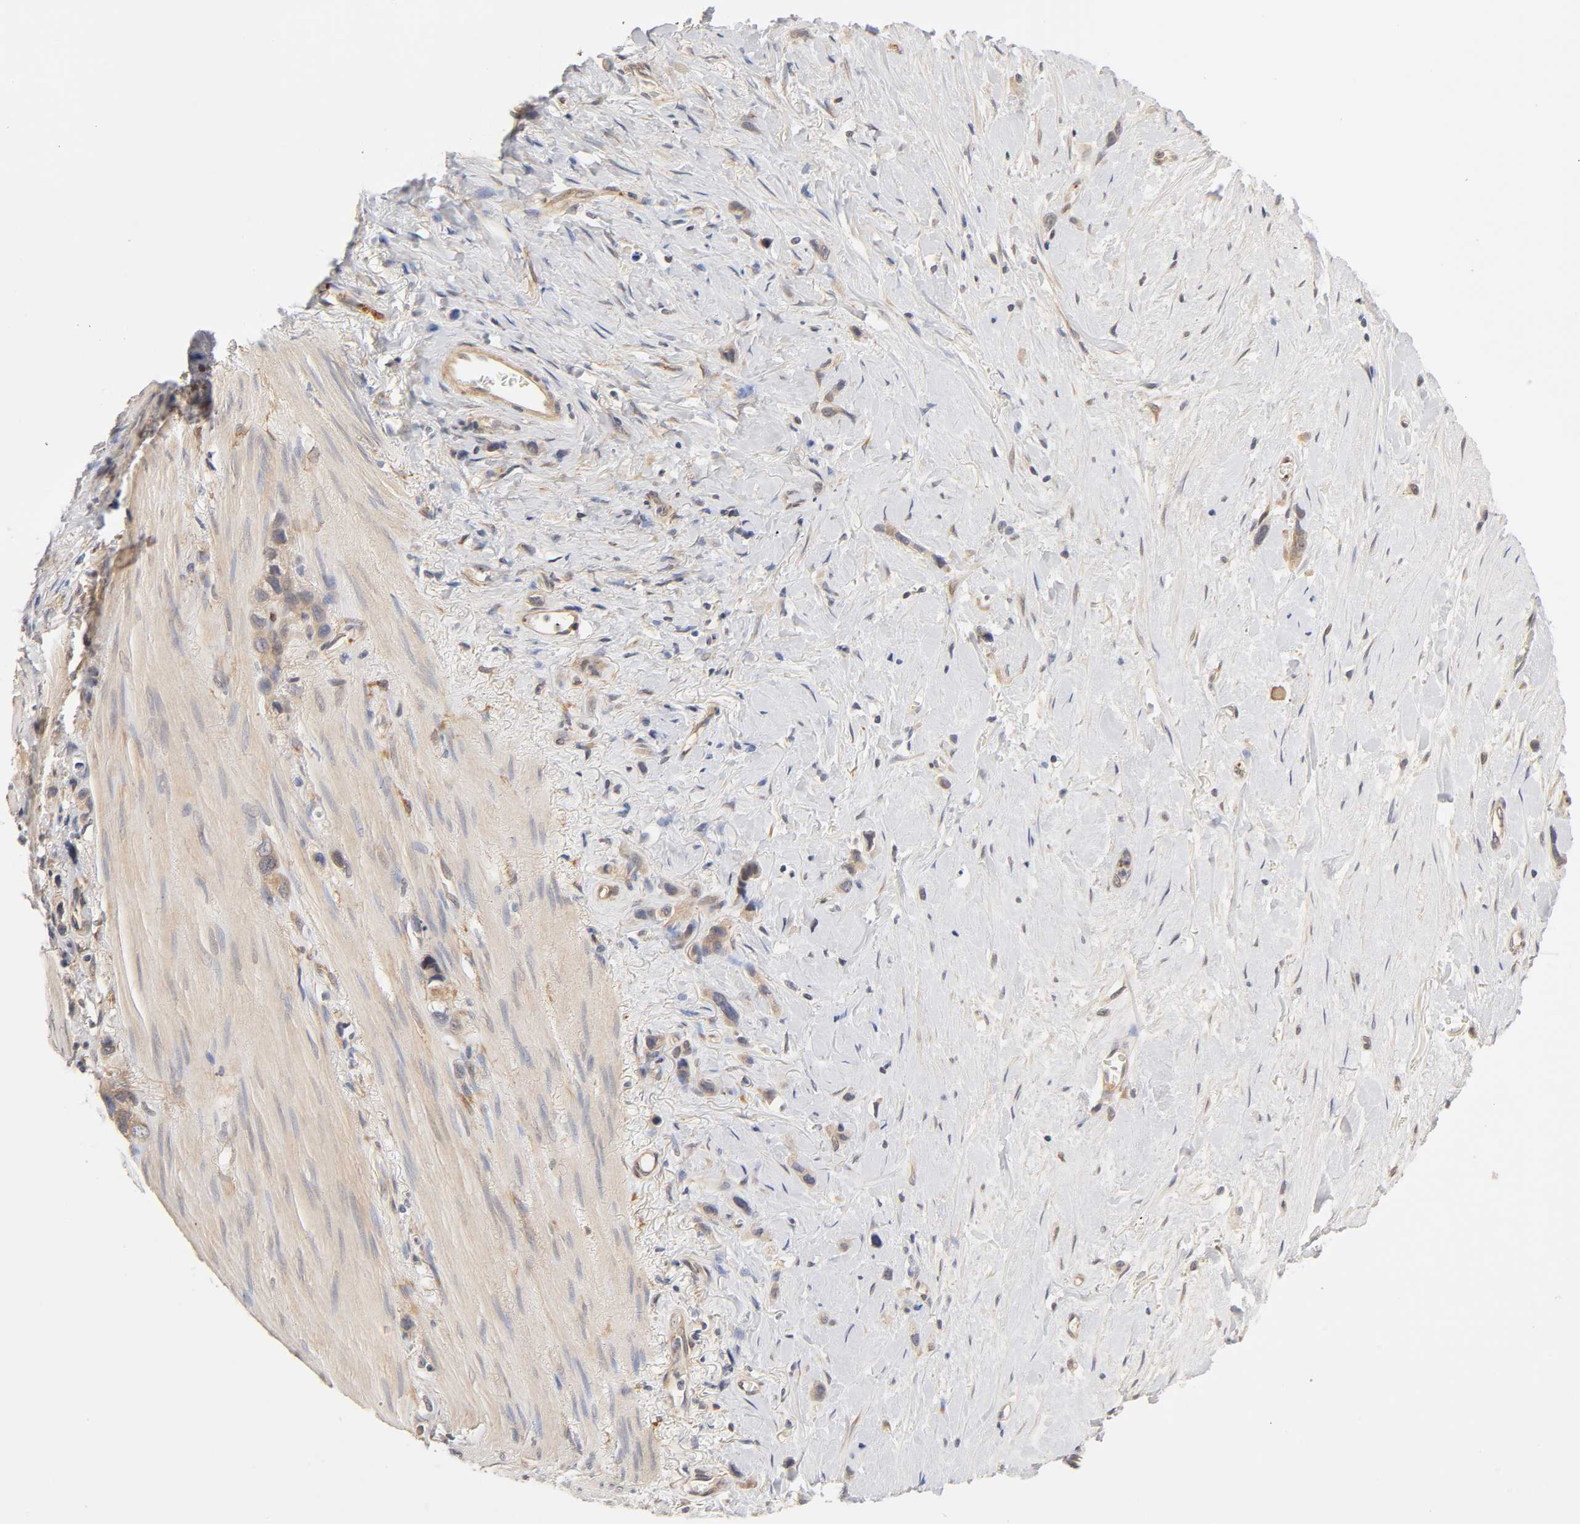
{"staining": {"intensity": "weak", "quantity": ">75%", "location": "cytoplasmic/membranous"}, "tissue": "stomach cancer", "cell_type": "Tumor cells", "image_type": "cancer", "snomed": [{"axis": "morphology", "description": "Normal tissue, NOS"}, {"axis": "morphology", "description": "Adenocarcinoma, NOS"}, {"axis": "morphology", "description": "Adenocarcinoma, High grade"}, {"axis": "topography", "description": "Stomach, upper"}, {"axis": "topography", "description": "Stomach"}], "caption": "Human stomach cancer stained with a protein marker displays weak staining in tumor cells.", "gene": "PDE5A", "patient": {"sex": "female", "age": 65}}